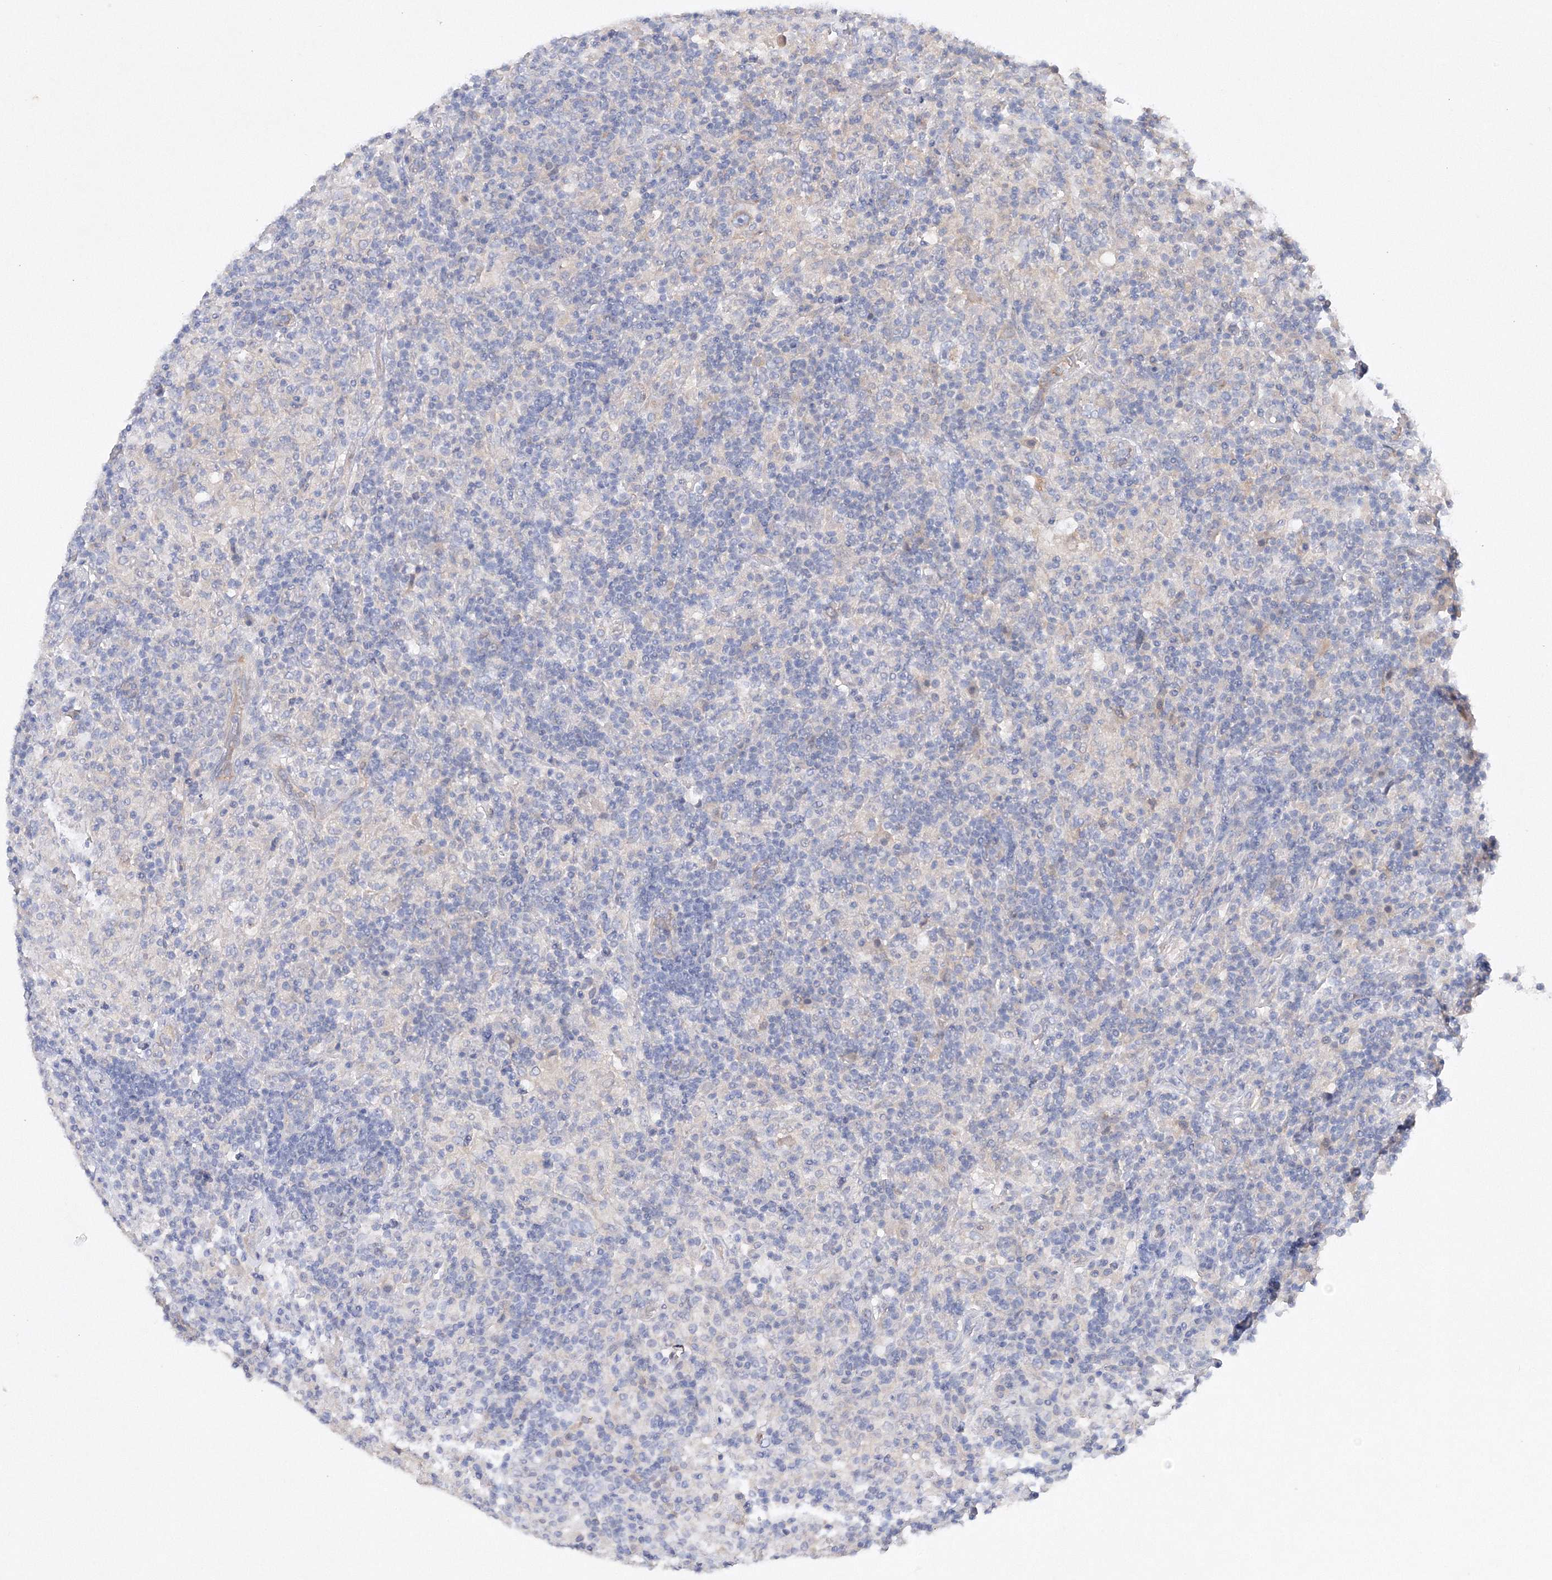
{"staining": {"intensity": "negative", "quantity": "none", "location": "none"}, "tissue": "lymphoma", "cell_type": "Tumor cells", "image_type": "cancer", "snomed": [{"axis": "morphology", "description": "Hodgkin's disease, NOS"}, {"axis": "topography", "description": "Lymph node"}], "caption": "There is no significant expression in tumor cells of Hodgkin's disease.", "gene": "GLS", "patient": {"sex": "male", "age": 70}}